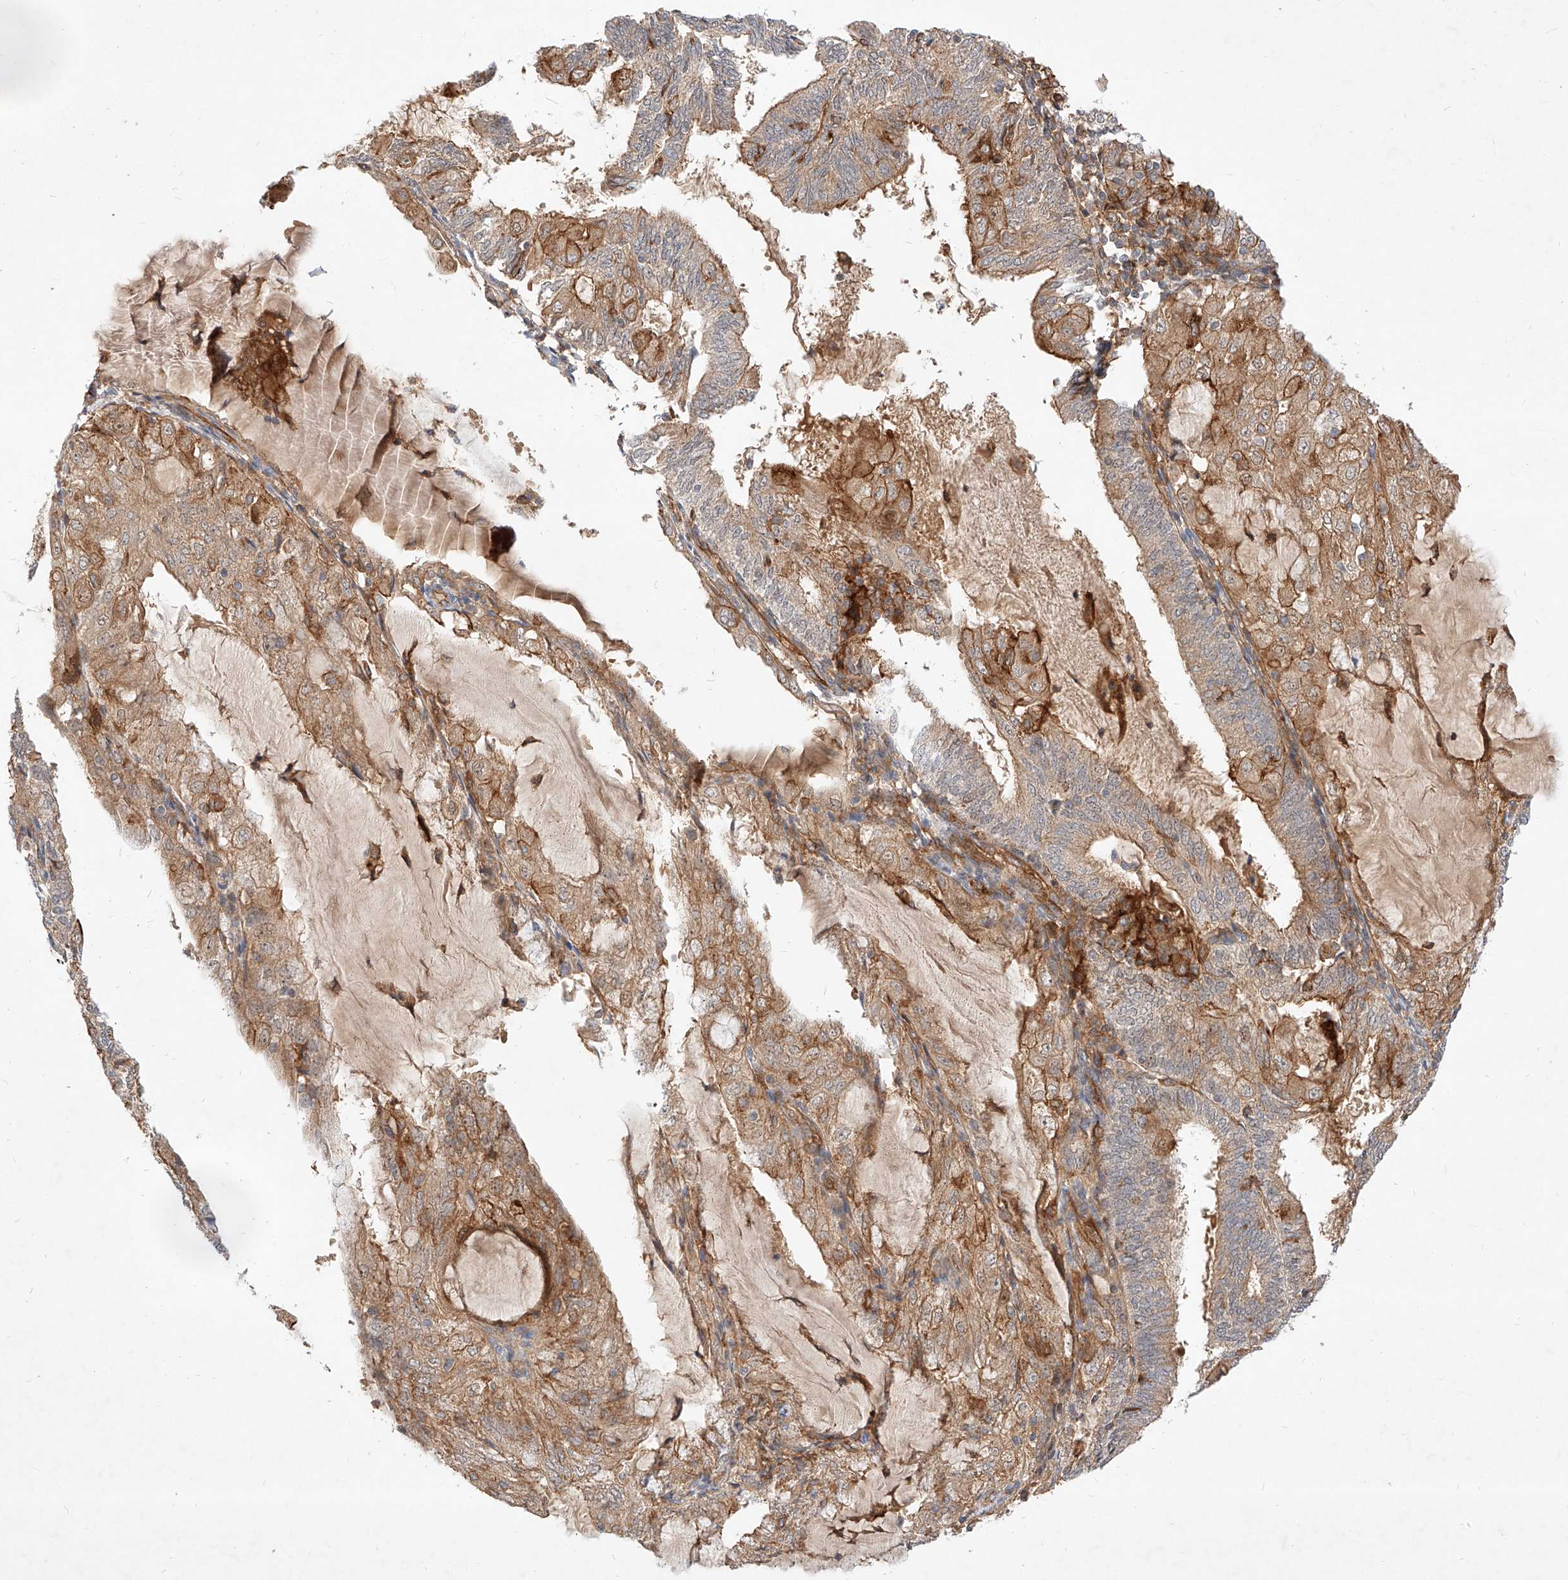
{"staining": {"intensity": "moderate", "quantity": "25%-75%", "location": "cytoplasmic/membranous"}, "tissue": "endometrial cancer", "cell_type": "Tumor cells", "image_type": "cancer", "snomed": [{"axis": "morphology", "description": "Adenocarcinoma, NOS"}, {"axis": "topography", "description": "Endometrium"}], "caption": "Endometrial cancer stained for a protein (brown) demonstrates moderate cytoplasmic/membranous positive positivity in approximately 25%-75% of tumor cells.", "gene": "NFAM1", "patient": {"sex": "female", "age": 81}}